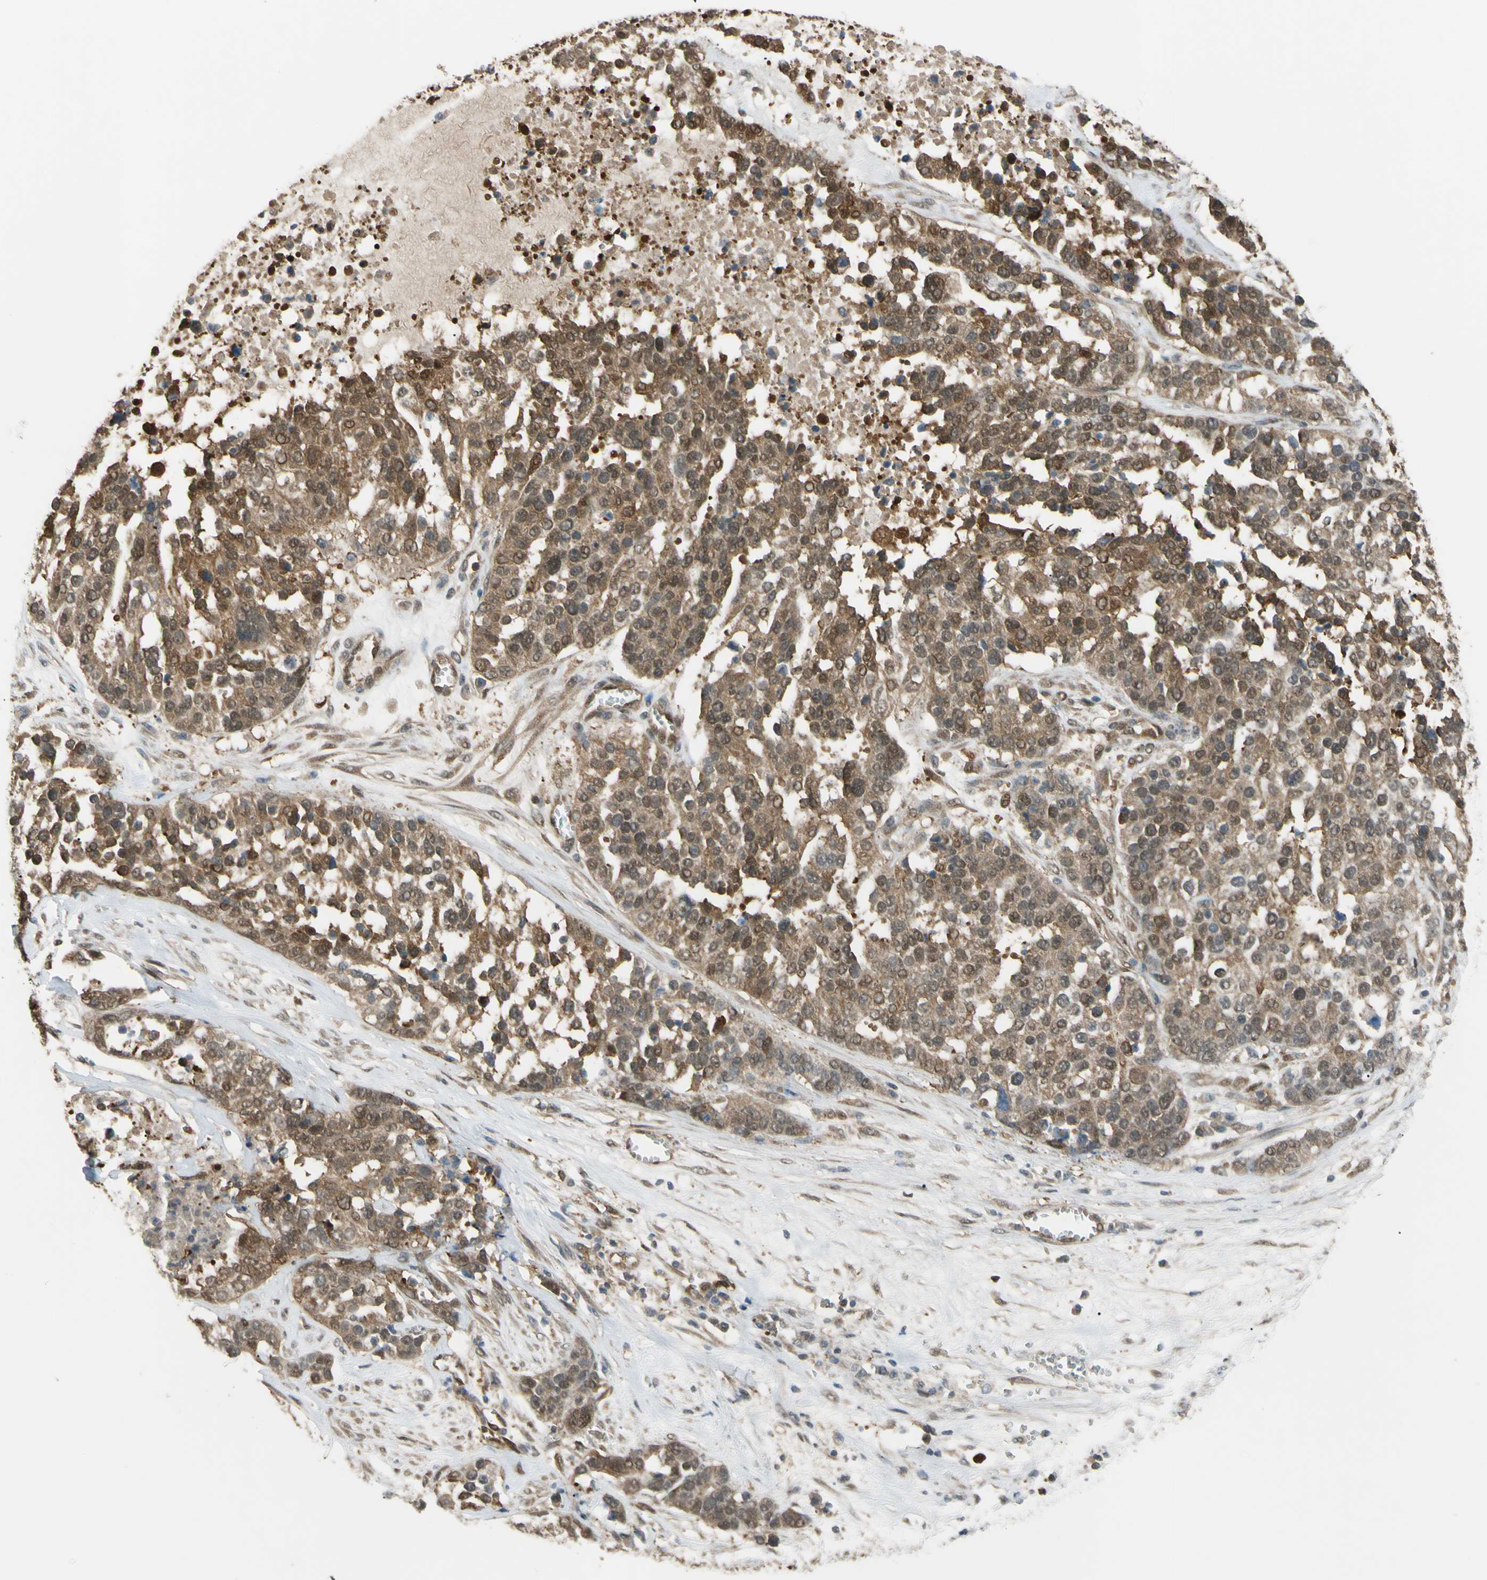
{"staining": {"intensity": "moderate", "quantity": ">75%", "location": "cytoplasmic/membranous"}, "tissue": "ovarian cancer", "cell_type": "Tumor cells", "image_type": "cancer", "snomed": [{"axis": "morphology", "description": "Cystadenocarcinoma, serous, NOS"}, {"axis": "topography", "description": "Ovary"}], "caption": "Human ovarian cancer (serous cystadenocarcinoma) stained with a protein marker reveals moderate staining in tumor cells.", "gene": "YWHAQ", "patient": {"sex": "female", "age": 44}}